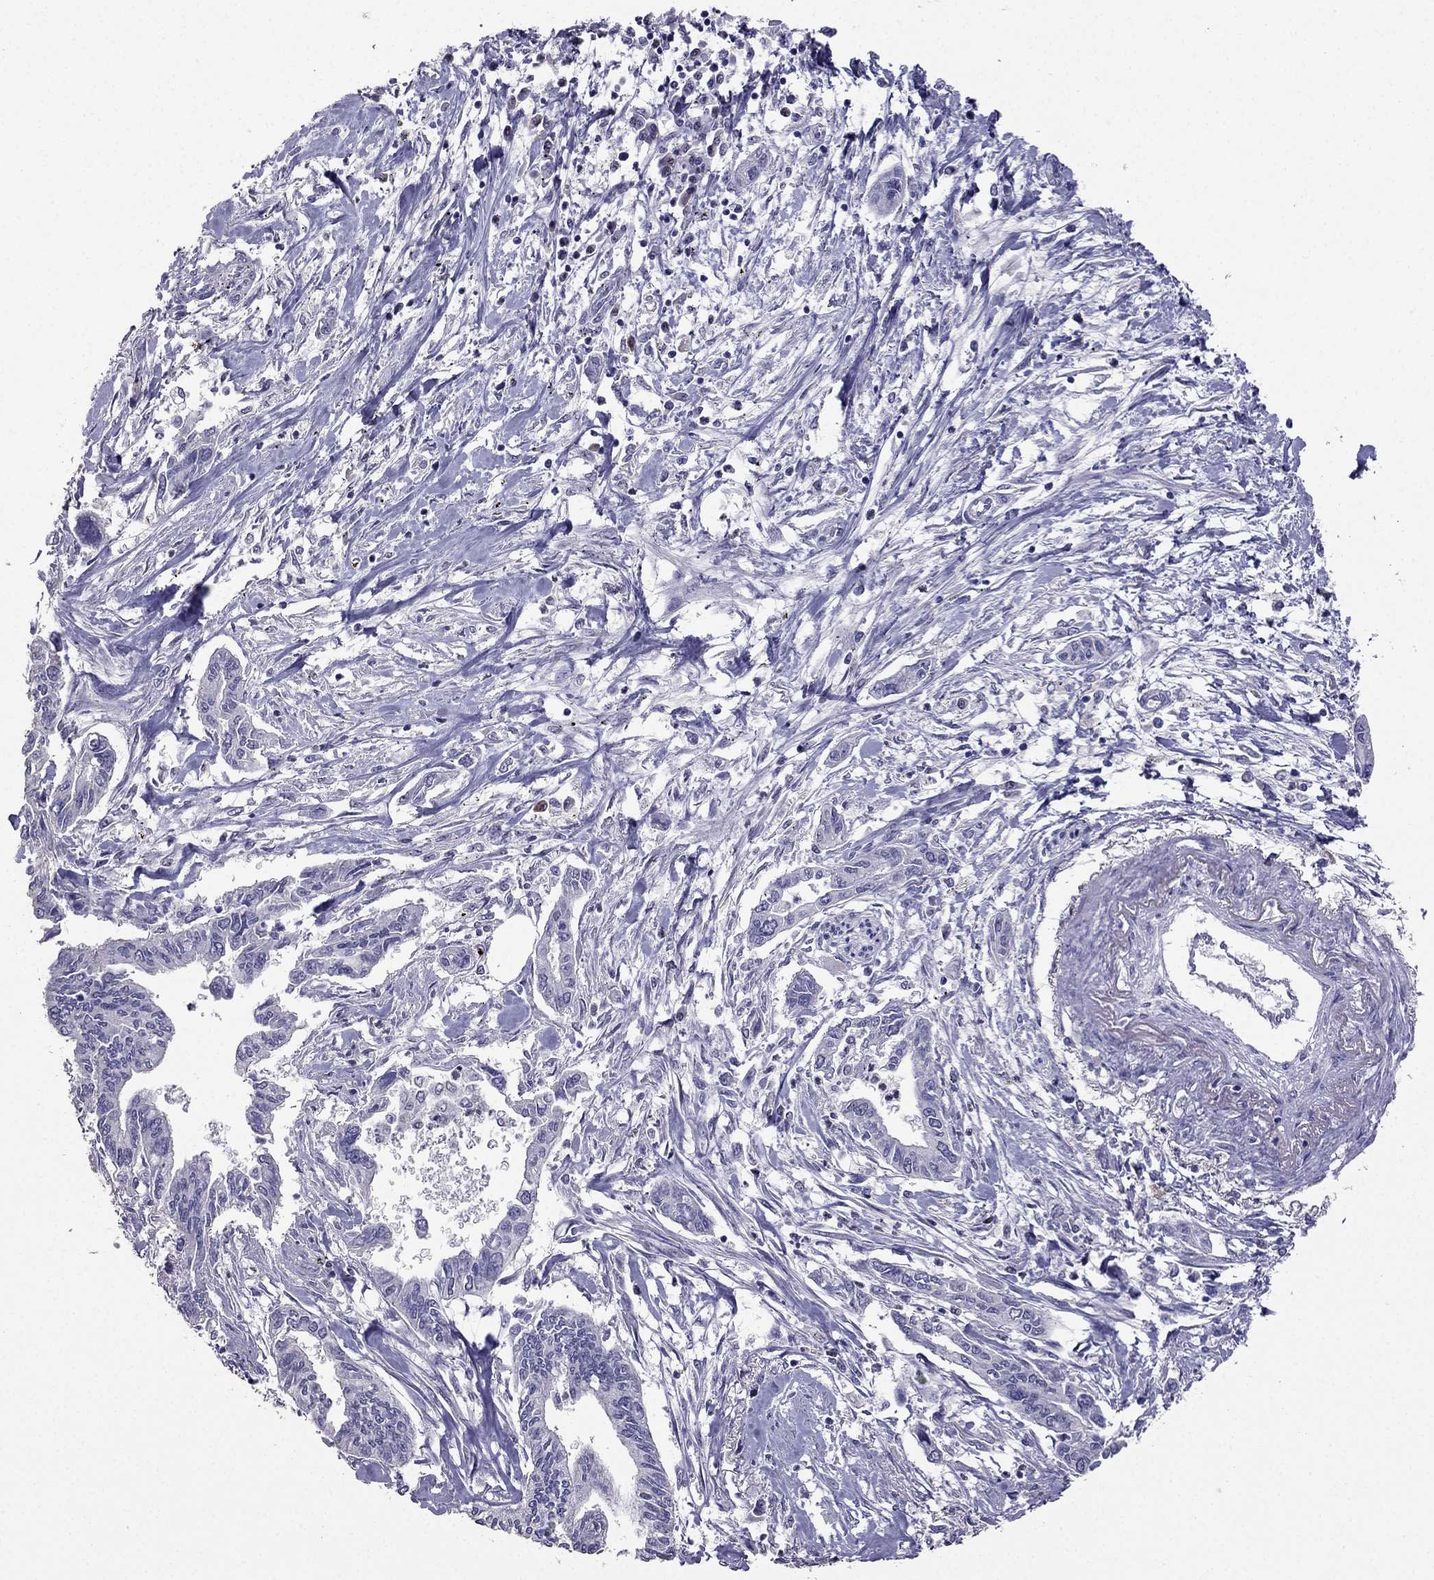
{"staining": {"intensity": "negative", "quantity": "none", "location": "none"}, "tissue": "pancreatic cancer", "cell_type": "Tumor cells", "image_type": "cancer", "snomed": [{"axis": "morphology", "description": "Adenocarcinoma, NOS"}, {"axis": "topography", "description": "Pancreas"}], "caption": "This is an immunohistochemistry micrograph of pancreatic cancer. There is no positivity in tumor cells.", "gene": "ARID3A", "patient": {"sex": "male", "age": 60}}